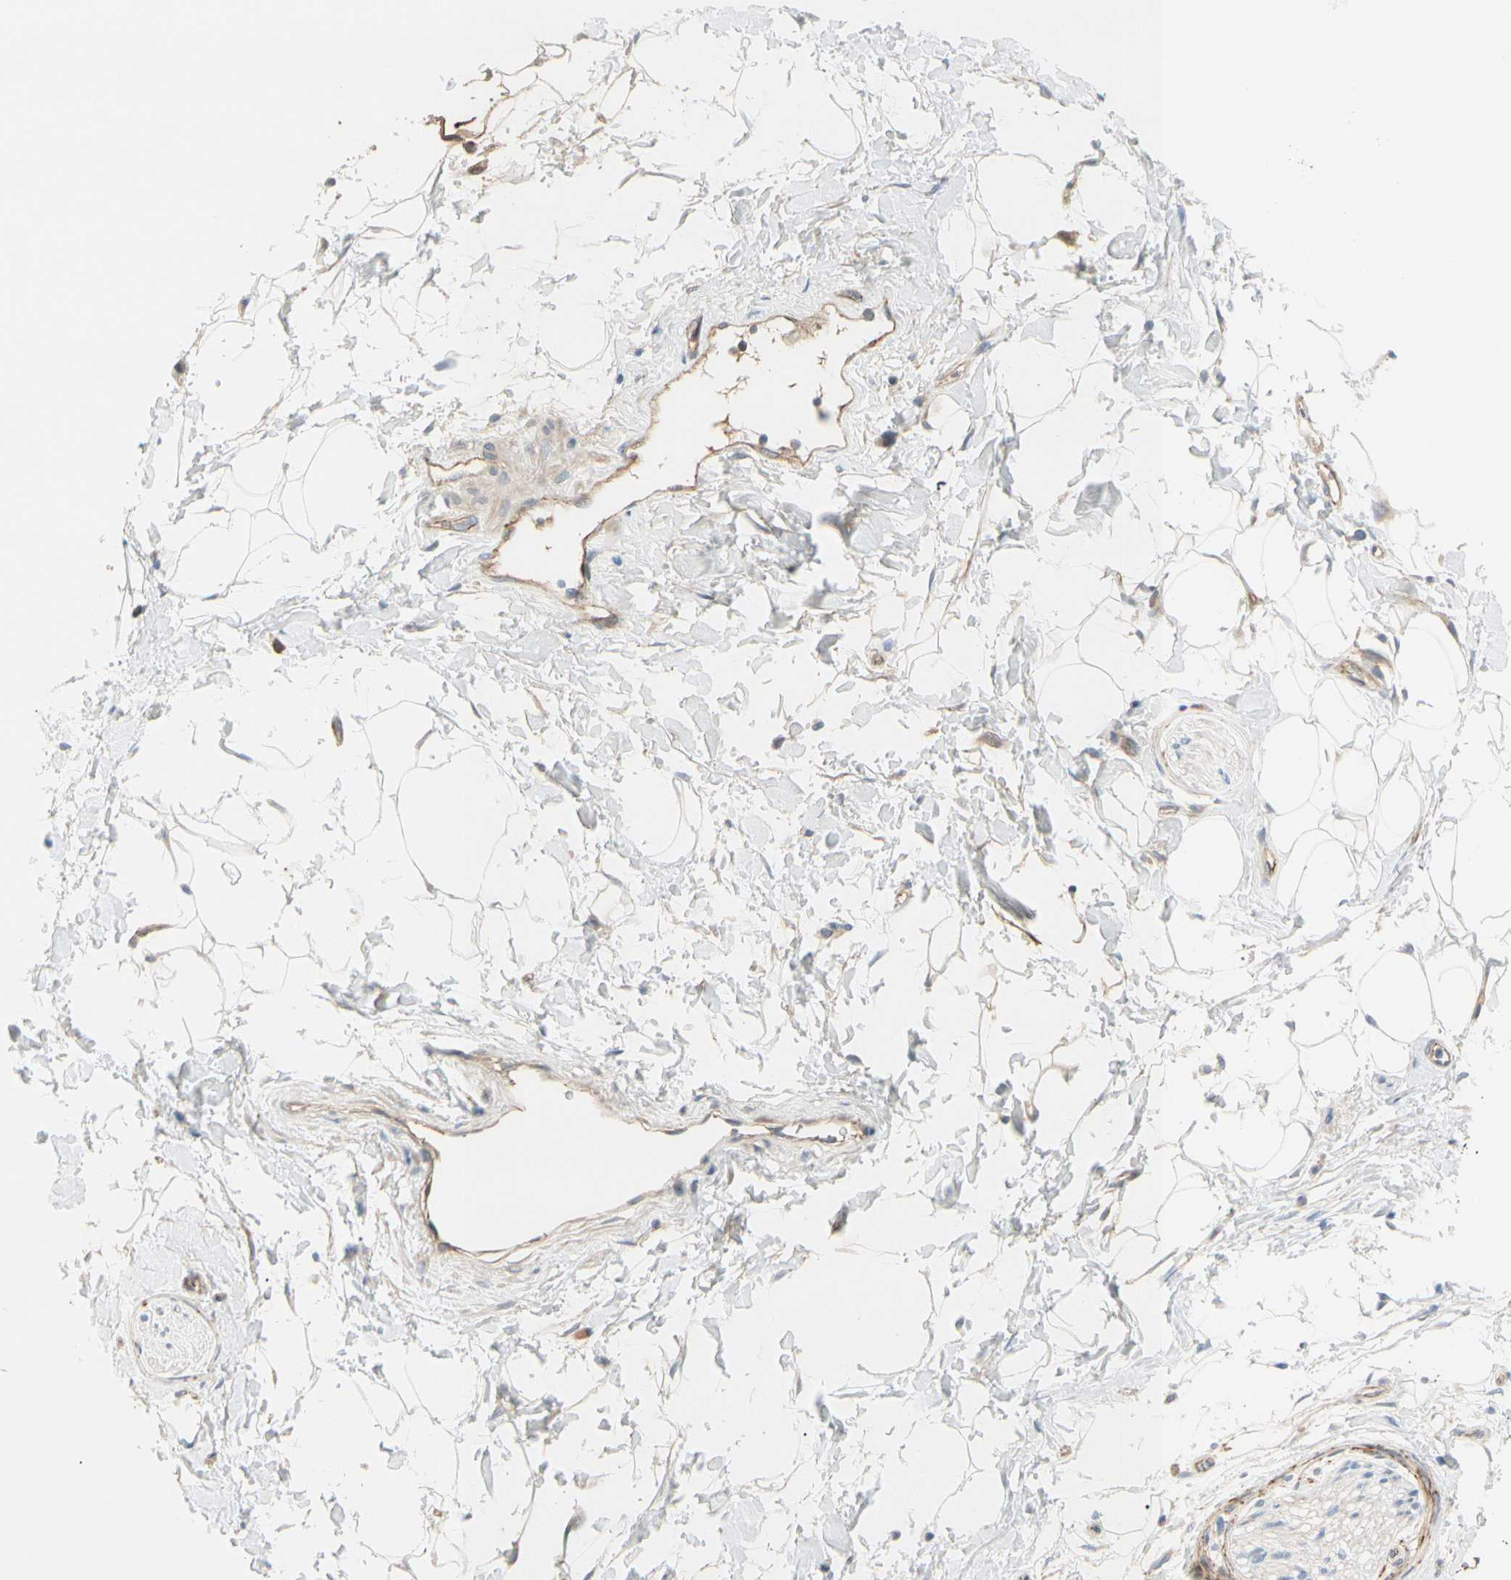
{"staining": {"intensity": "weak", "quantity": "25%-75%", "location": "cytoplasmic/membranous"}, "tissue": "adipose tissue", "cell_type": "Adipocytes", "image_type": "normal", "snomed": [{"axis": "morphology", "description": "Normal tissue, NOS"}, {"axis": "topography", "description": "Soft tissue"}], "caption": "High-power microscopy captured an IHC photomicrograph of unremarkable adipose tissue, revealing weak cytoplasmic/membranous staining in about 25%-75% of adipocytes.", "gene": "TJP1", "patient": {"sex": "male", "age": 72}}